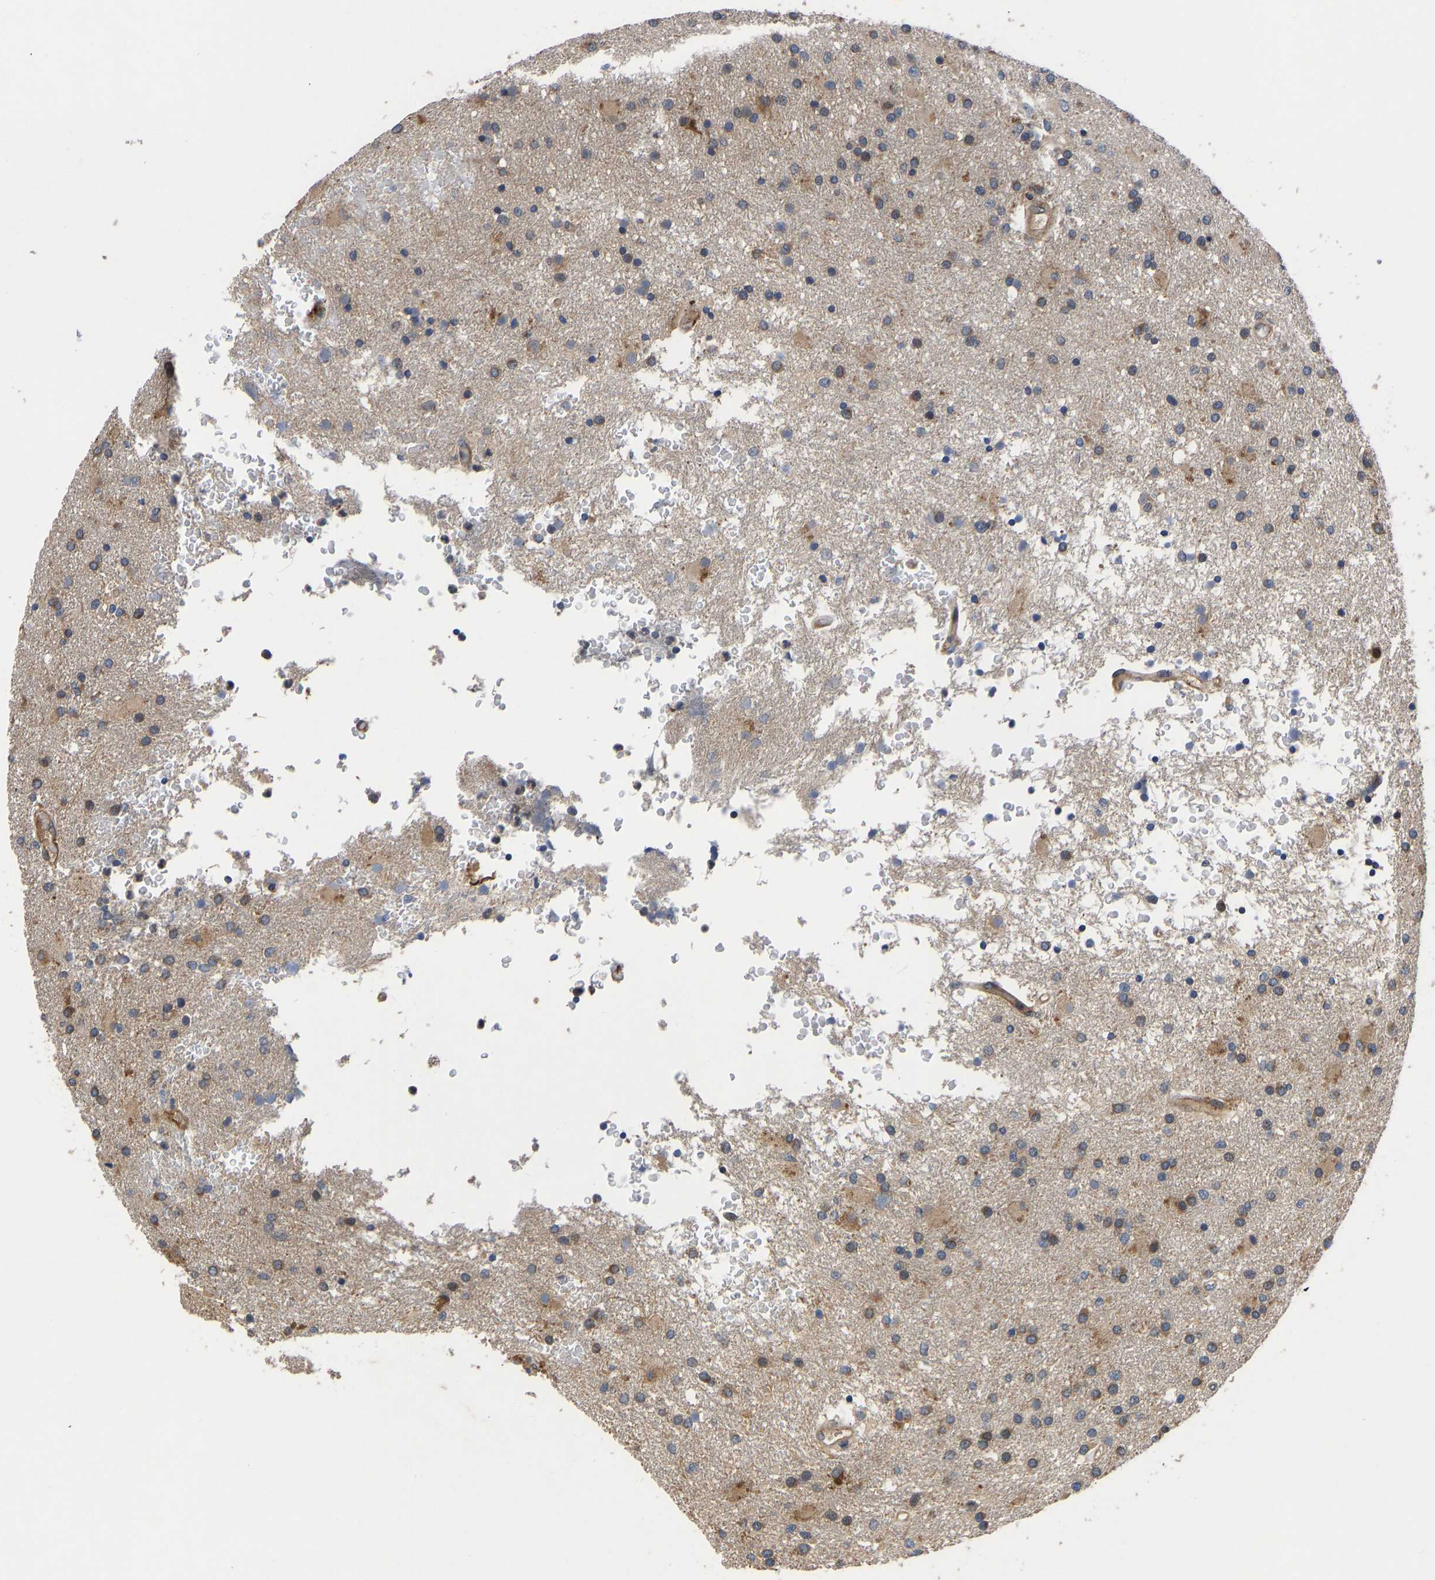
{"staining": {"intensity": "moderate", "quantity": "25%-75%", "location": "cytoplasmic/membranous"}, "tissue": "glioma", "cell_type": "Tumor cells", "image_type": "cancer", "snomed": [{"axis": "morphology", "description": "Glioma, malignant, High grade"}, {"axis": "topography", "description": "Brain"}], "caption": "High-grade glioma (malignant) tissue displays moderate cytoplasmic/membranous positivity in about 25%-75% of tumor cells", "gene": "FRRS1", "patient": {"sex": "male", "age": 72}}